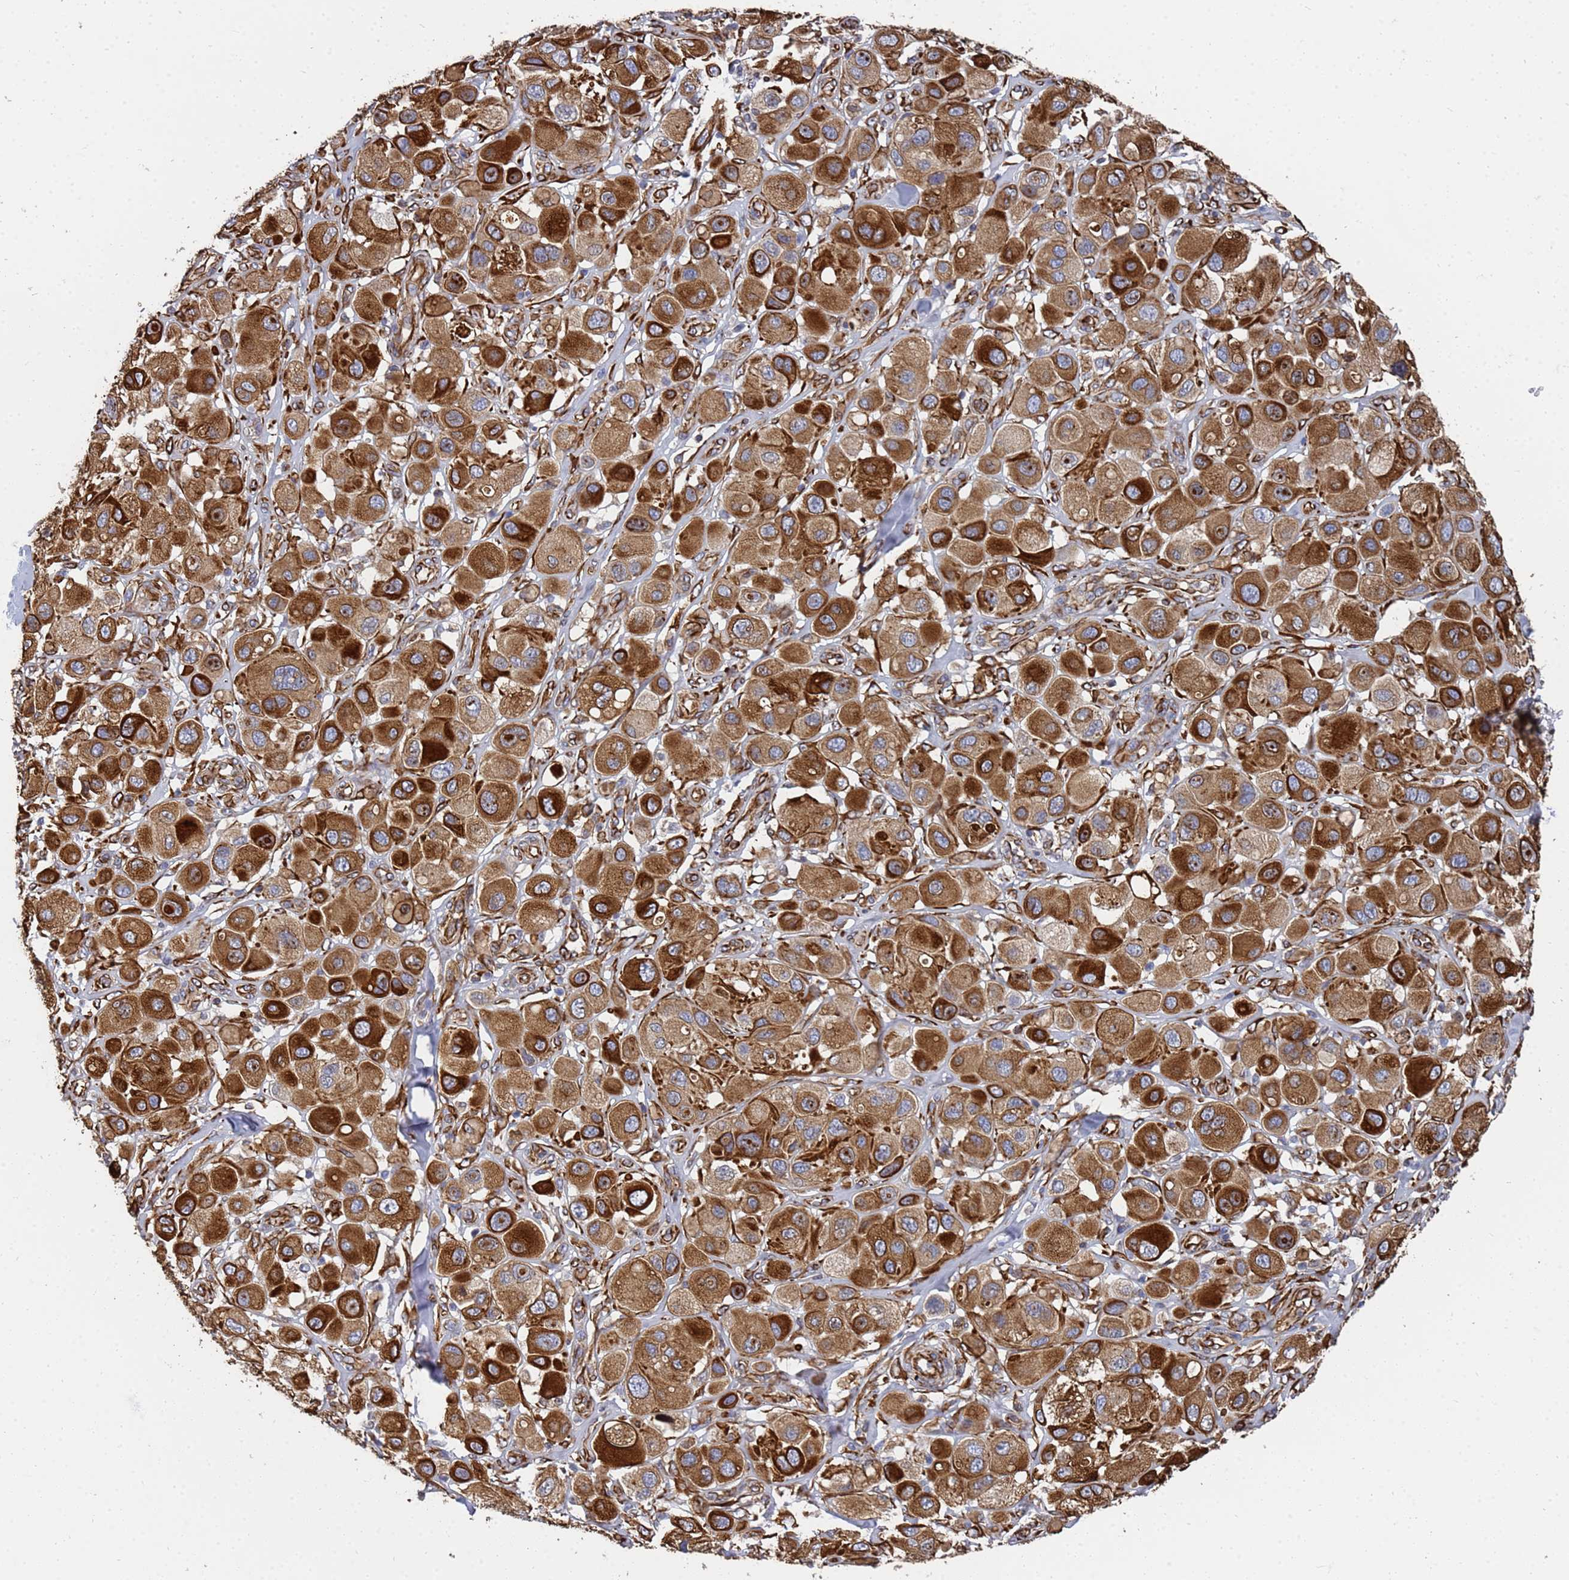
{"staining": {"intensity": "strong", "quantity": ">75%", "location": "cytoplasmic/membranous"}, "tissue": "melanoma", "cell_type": "Tumor cells", "image_type": "cancer", "snomed": [{"axis": "morphology", "description": "Malignant melanoma, Metastatic site"}, {"axis": "topography", "description": "Skin"}], "caption": "DAB (3,3'-diaminobenzidine) immunohistochemical staining of human malignant melanoma (metastatic site) shows strong cytoplasmic/membranous protein positivity in approximately >75% of tumor cells. (Stains: DAB in brown, nuclei in blue, Microscopy: brightfield microscopy at high magnification).", "gene": "SYT13", "patient": {"sex": "male", "age": 41}}